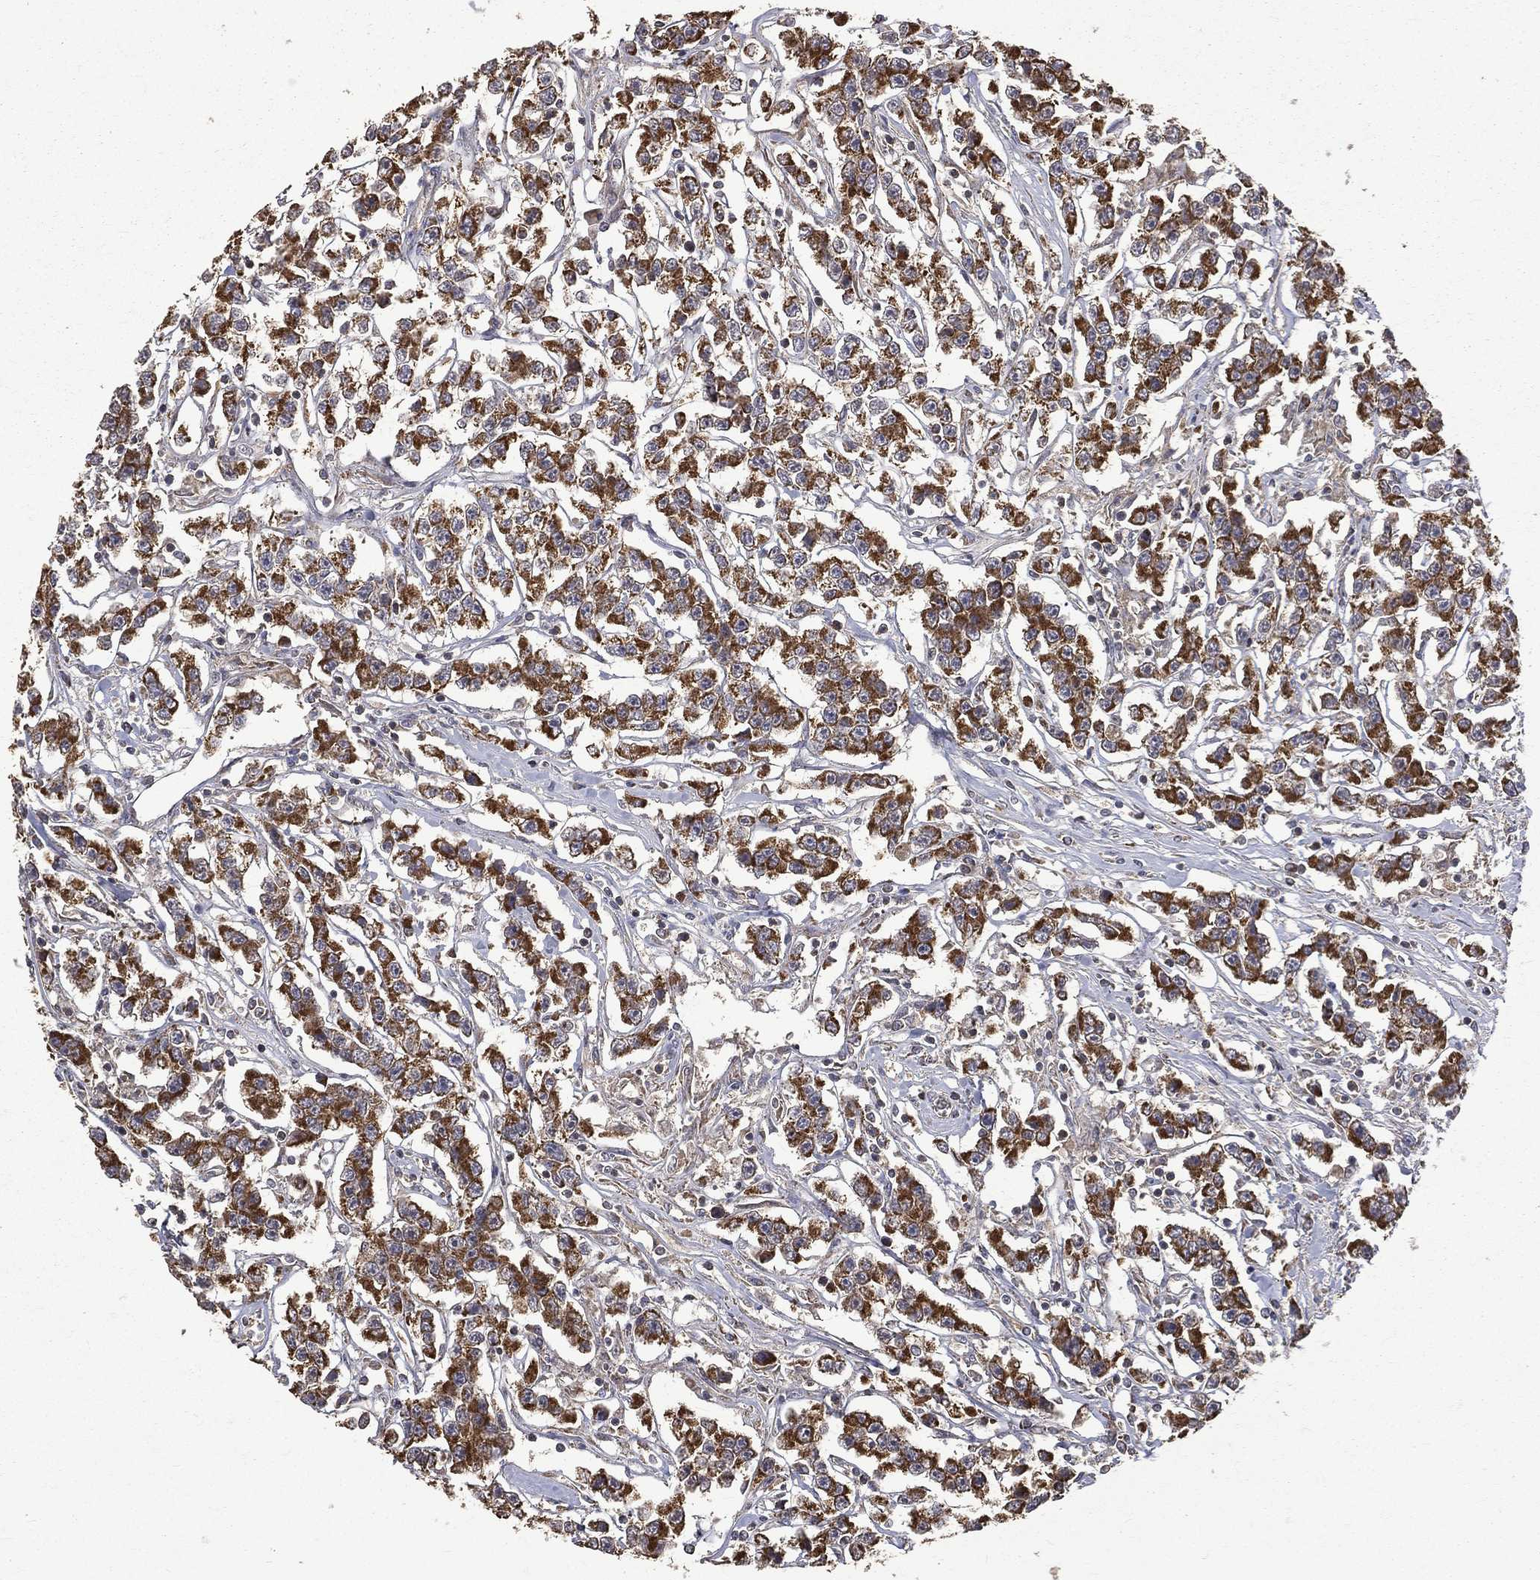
{"staining": {"intensity": "strong", "quantity": ">75%", "location": "cytoplasmic/membranous"}, "tissue": "testis cancer", "cell_type": "Tumor cells", "image_type": "cancer", "snomed": [{"axis": "morphology", "description": "Seminoma, NOS"}, {"axis": "topography", "description": "Testis"}], "caption": "This histopathology image demonstrates testis cancer stained with IHC to label a protein in brown. The cytoplasmic/membranous of tumor cells show strong positivity for the protein. Nuclei are counter-stained blue.", "gene": "RPGR", "patient": {"sex": "male", "age": 59}}